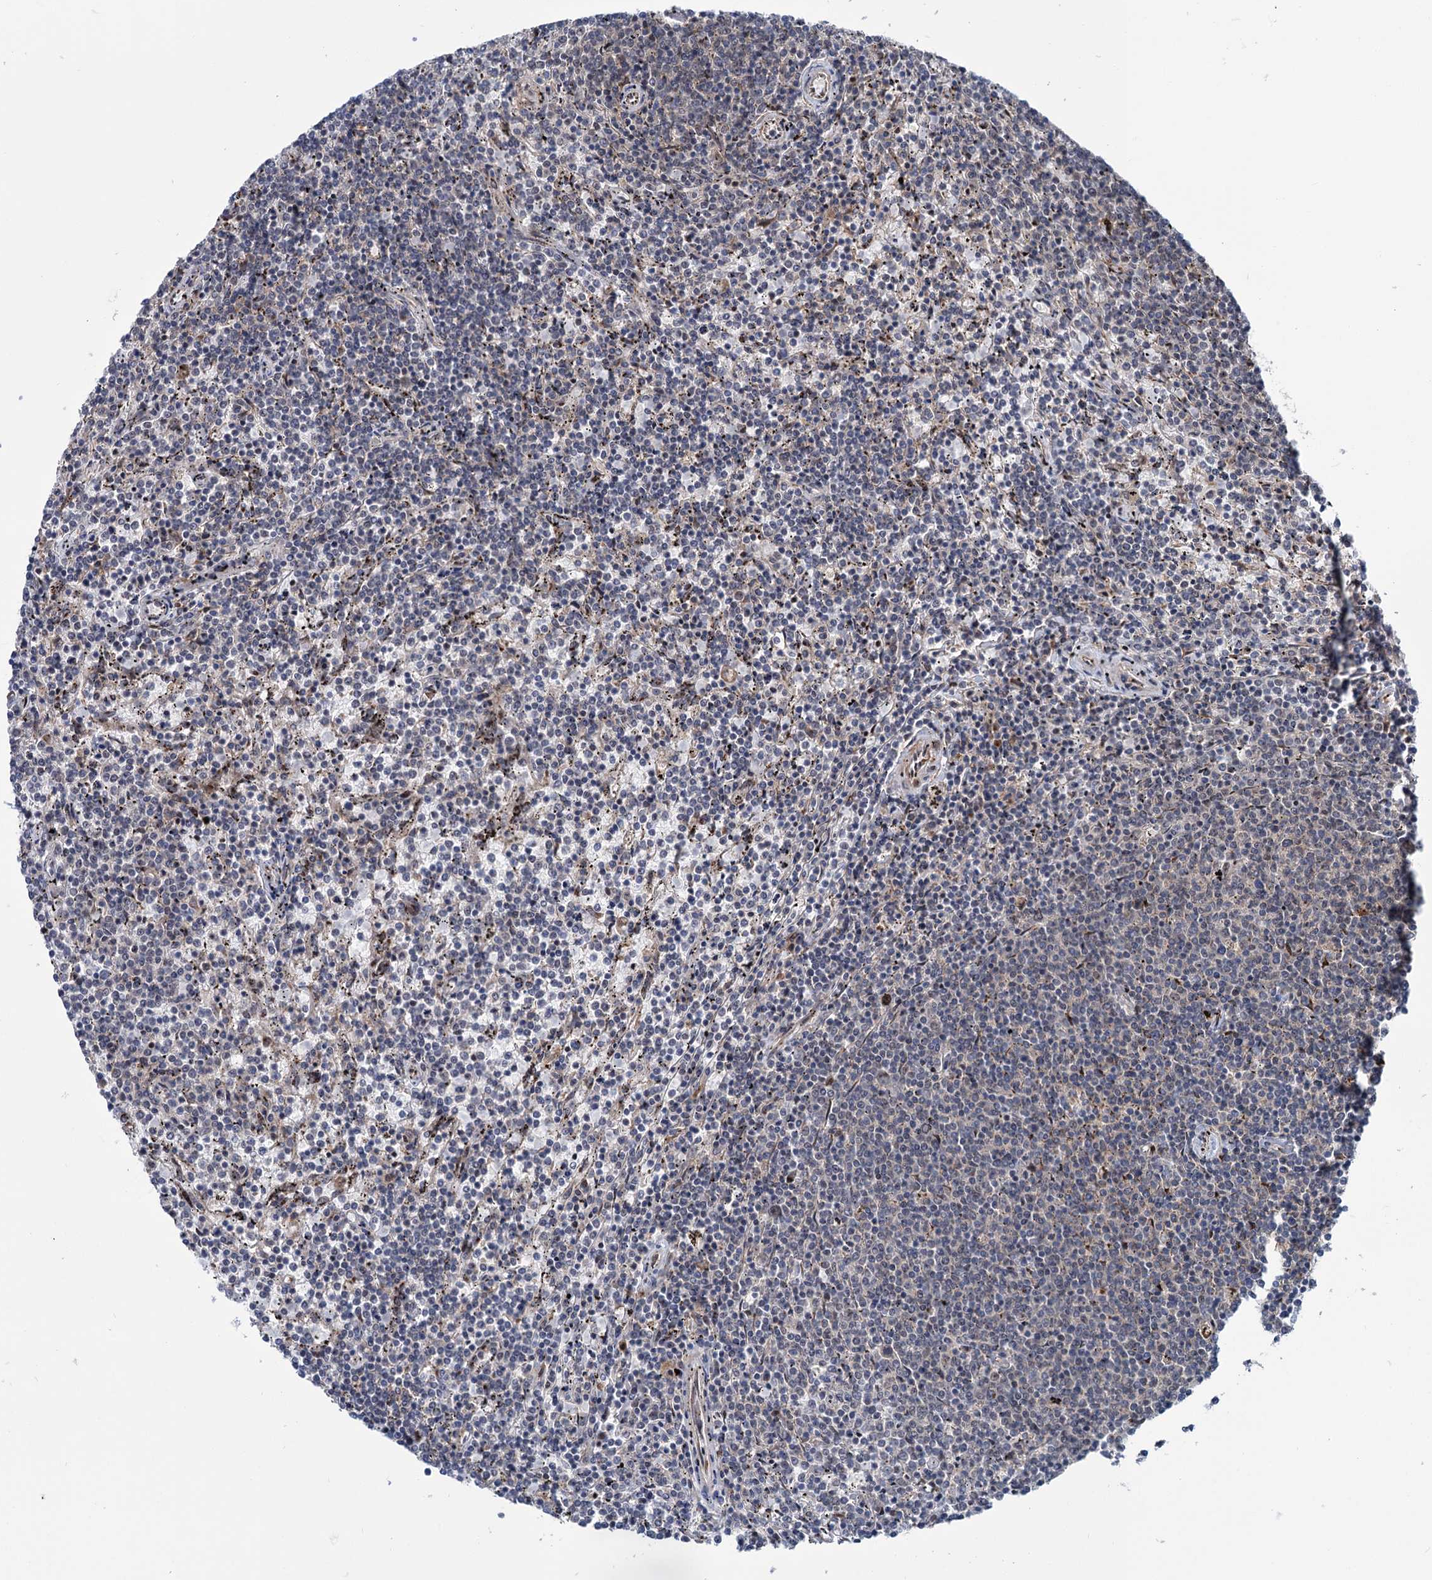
{"staining": {"intensity": "negative", "quantity": "none", "location": "none"}, "tissue": "lymphoma", "cell_type": "Tumor cells", "image_type": "cancer", "snomed": [{"axis": "morphology", "description": "Malignant lymphoma, non-Hodgkin's type, Low grade"}, {"axis": "topography", "description": "Spleen"}], "caption": "Micrograph shows no significant protein expression in tumor cells of malignant lymphoma, non-Hodgkin's type (low-grade). The staining was performed using DAB to visualize the protein expression in brown, while the nuclei were stained in blue with hematoxylin (Magnification: 20x).", "gene": "ELP4", "patient": {"sex": "female", "age": 50}}